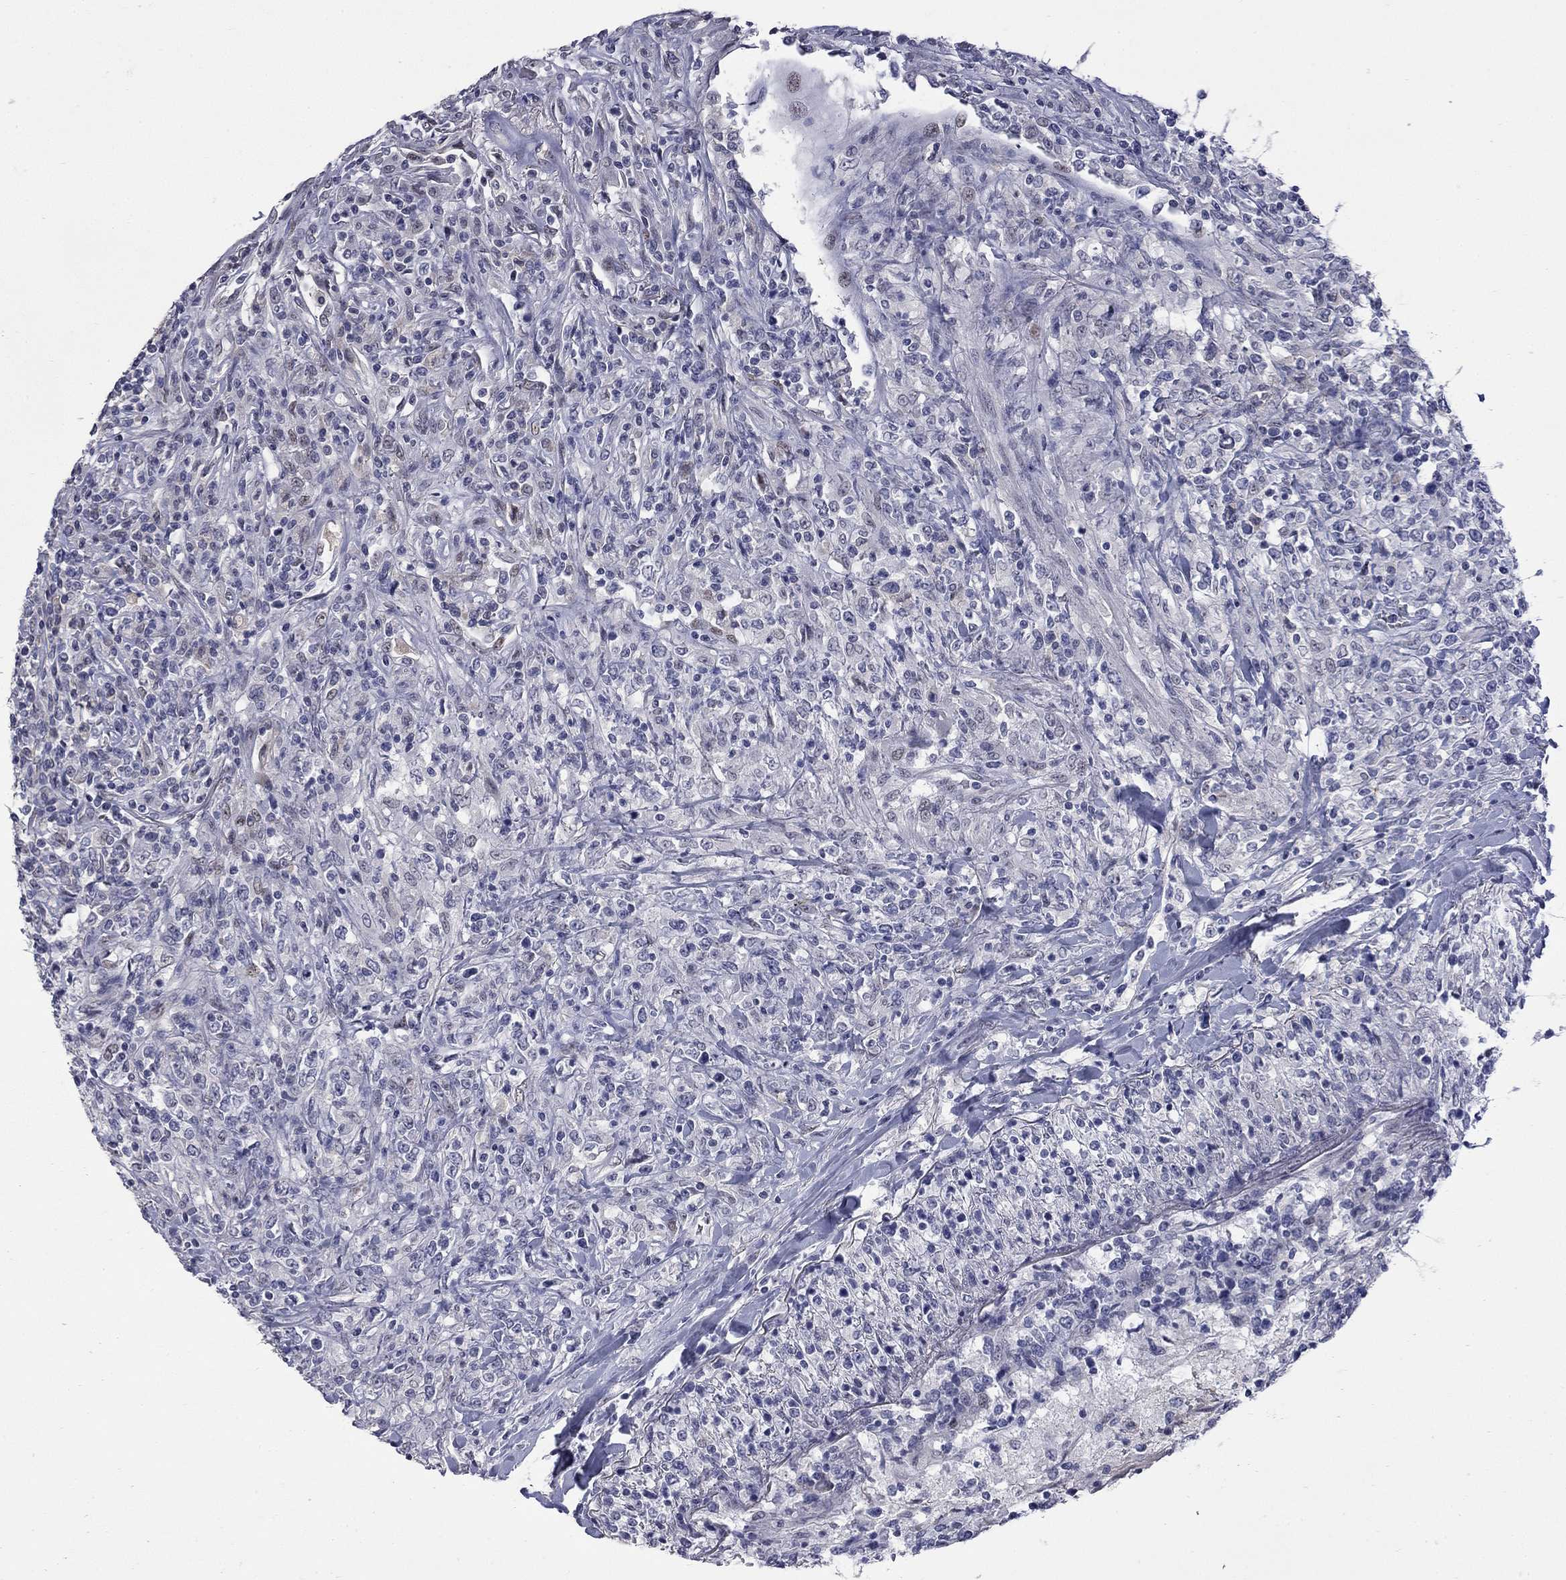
{"staining": {"intensity": "negative", "quantity": "none", "location": "none"}, "tissue": "lymphoma", "cell_type": "Tumor cells", "image_type": "cancer", "snomed": [{"axis": "morphology", "description": "Malignant lymphoma, non-Hodgkin's type, High grade"}, {"axis": "topography", "description": "Lung"}], "caption": "IHC histopathology image of human lymphoma stained for a protein (brown), which exhibits no expression in tumor cells. (DAB (3,3'-diaminobenzidine) IHC with hematoxylin counter stain).", "gene": "SLC51A", "patient": {"sex": "male", "age": 79}}